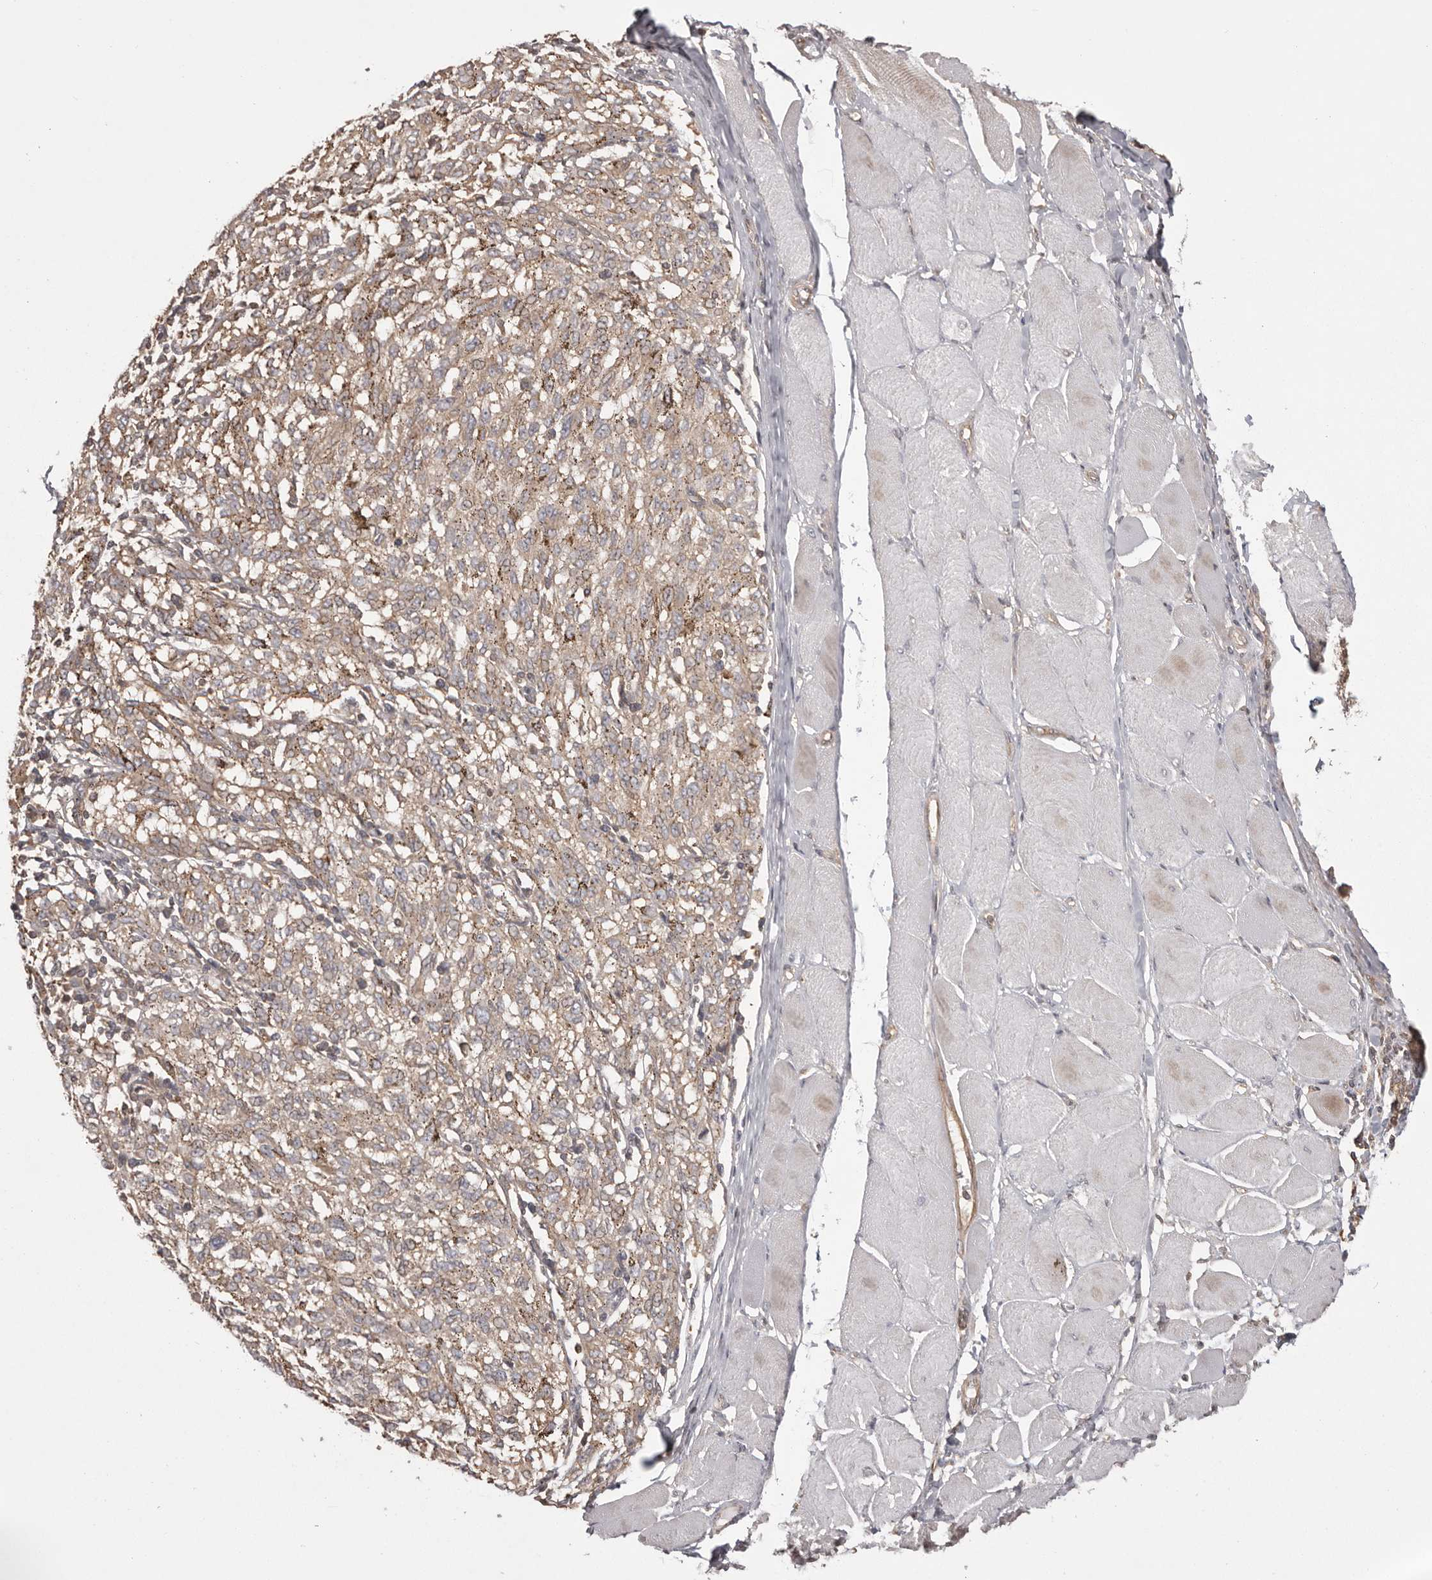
{"staining": {"intensity": "weak", "quantity": "<25%", "location": "cytoplasmic/membranous"}, "tissue": "melanoma", "cell_type": "Tumor cells", "image_type": "cancer", "snomed": [{"axis": "morphology", "description": "Malignant melanoma, NOS"}, {"axis": "topography", "description": "Skin"}], "caption": "Tumor cells show no significant protein staining in malignant melanoma. (IHC, brightfield microscopy, high magnification).", "gene": "NFKBIA", "patient": {"sex": "female", "age": 72}}